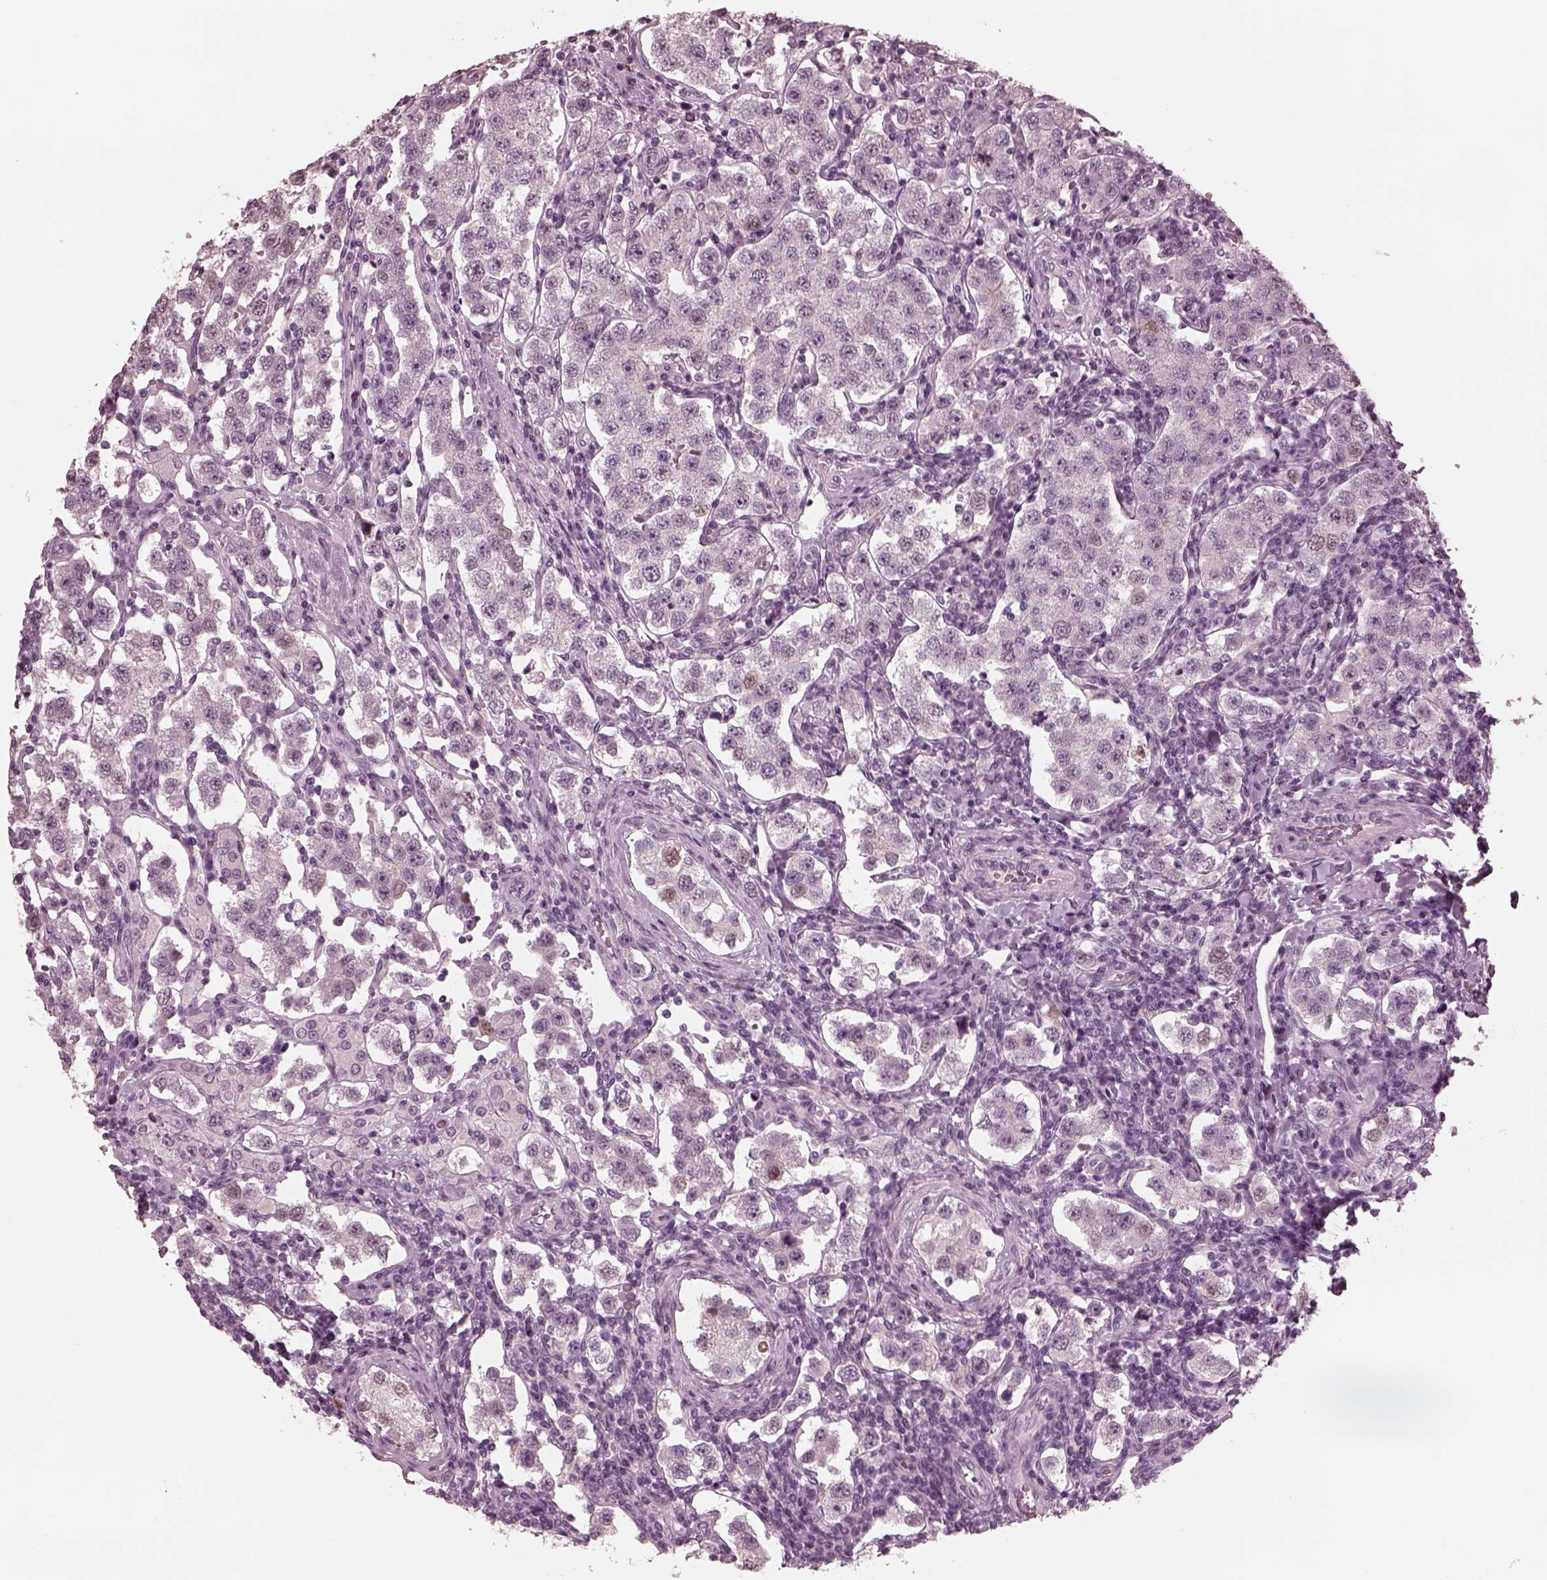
{"staining": {"intensity": "moderate", "quantity": "<25%", "location": "cytoplasmic/membranous,nuclear"}, "tissue": "testis cancer", "cell_type": "Tumor cells", "image_type": "cancer", "snomed": [{"axis": "morphology", "description": "Seminoma, NOS"}, {"axis": "topography", "description": "Testis"}], "caption": "Immunohistochemical staining of human testis cancer (seminoma) reveals low levels of moderate cytoplasmic/membranous and nuclear staining in approximately <25% of tumor cells.", "gene": "YY2", "patient": {"sex": "male", "age": 37}}